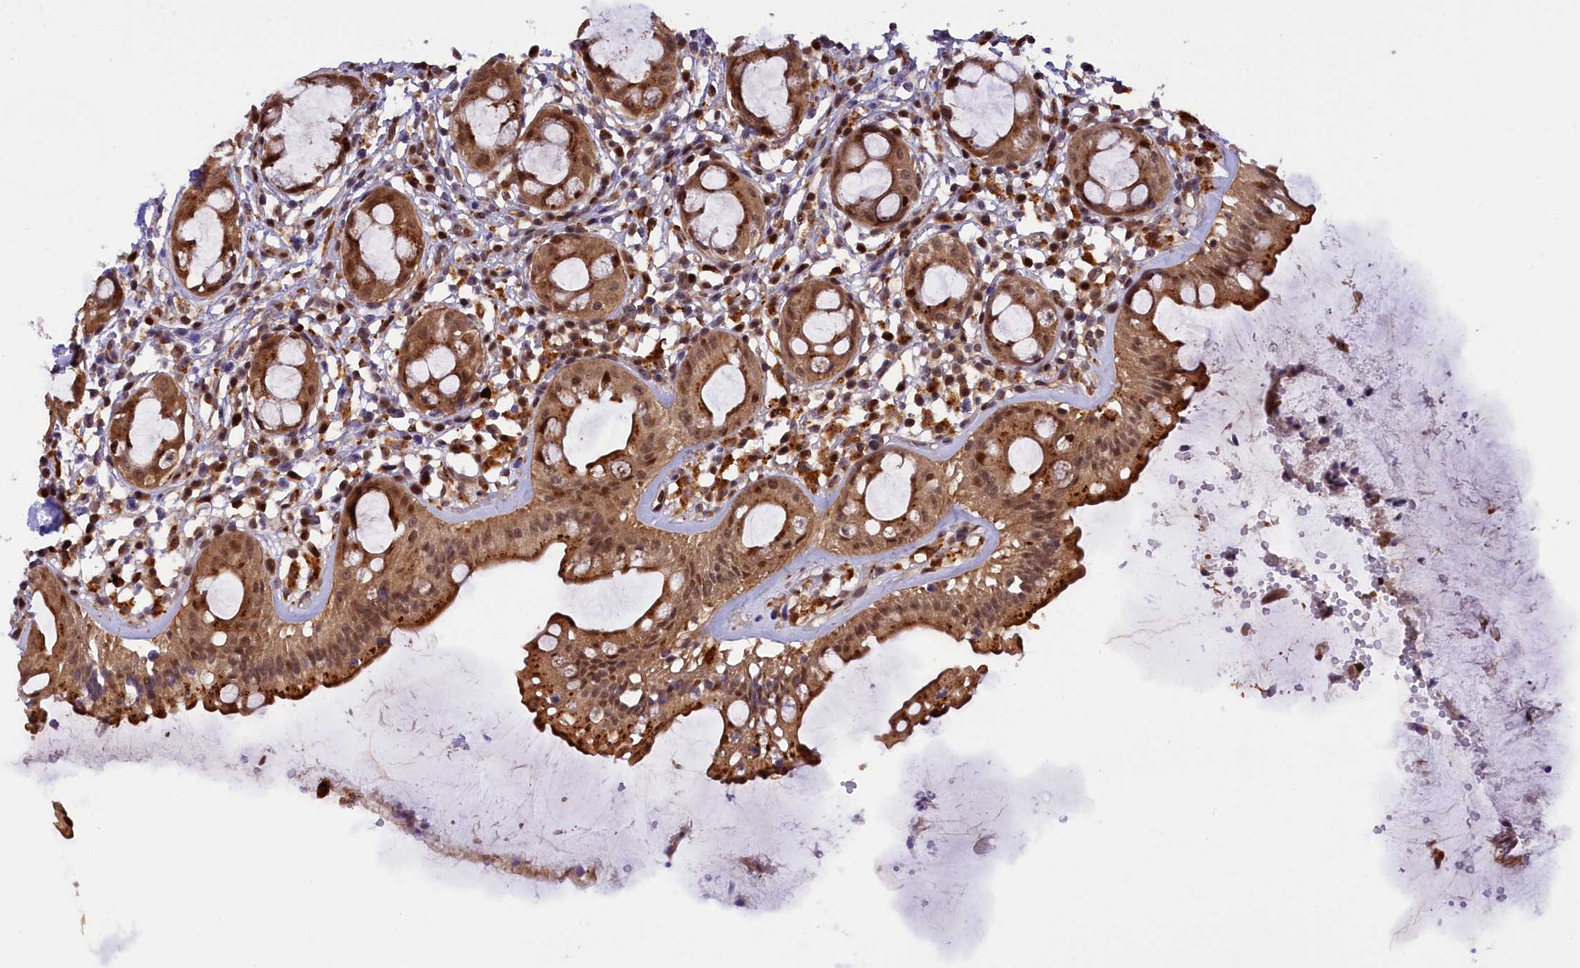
{"staining": {"intensity": "strong", "quantity": ">75%", "location": "cytoplasmic/membranous,nuclear"}, "tissue": "rectum", "cell_type": "Glandular cells", "image_type": "normal", "snomed": [{"axis": "morphology", "description": "Normal tissue, NOS"}, {"axis": "topography", "description": "Rectum"}], "caption": "This histopathology image shows immunohistochemistry staining of benign rectum, with high strong cytoplasmic/membranous,nuclear expression in about >75% of glandular cells.", "gene": "SAMD4A", "patient": {"sex": "female", "age": 57}}